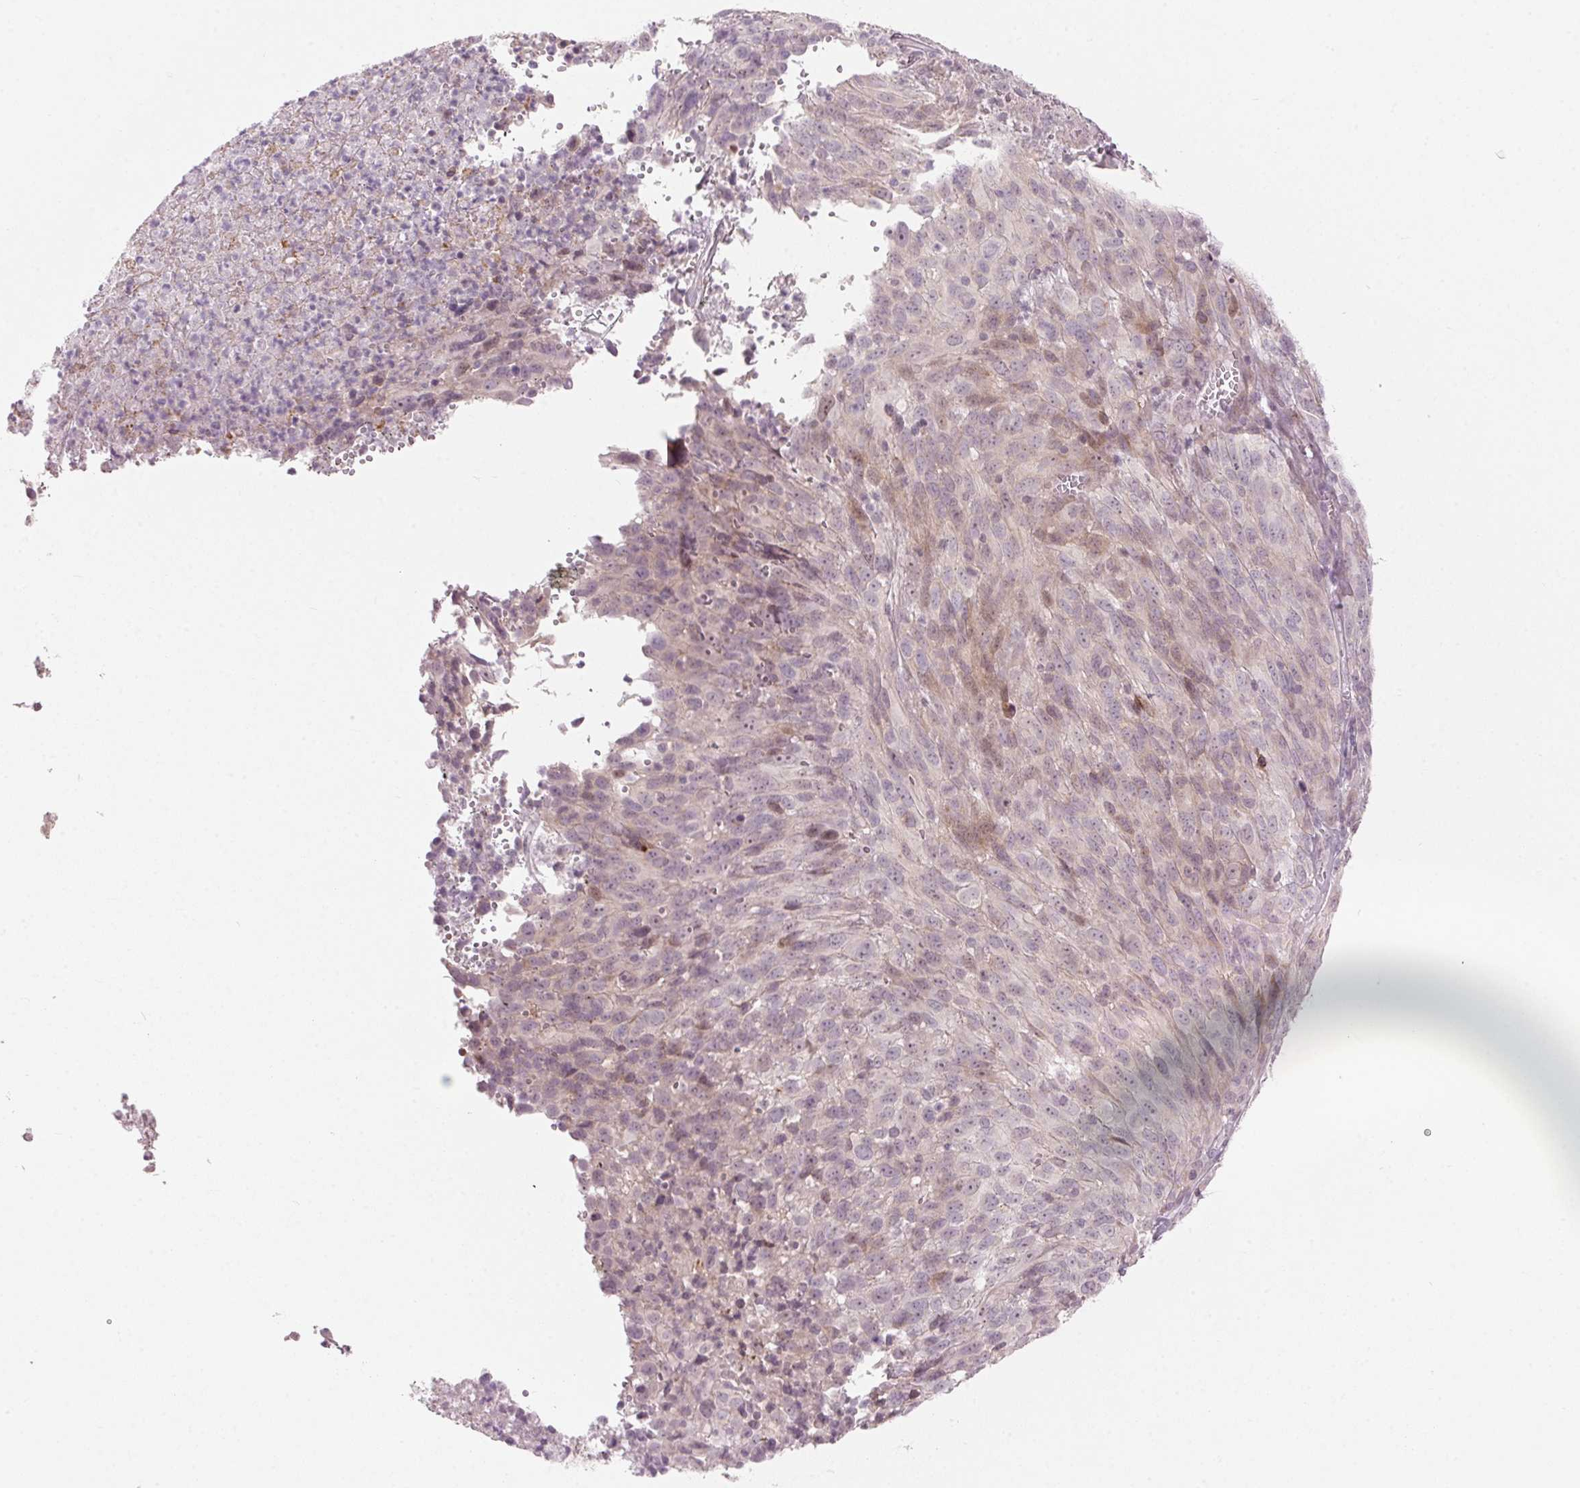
{"staining": {"intensity": "weak", "quantity": "<25%", "location": "cytoplasmic/membranous"}, "tissue": "melanoma", "cell_type": "Tumor cells", "image_type": "cancer", "snomed": [{"axis": "morphology", "description": "Malignant melanoma, NOS"}, {"axis": "topography", "description": "Skin"}], "caption": "IHC of malignant melanoma reveals no expression in tumor cells.", "gene": "TMED6", "patient": {"sex": "male", "age": 51}}